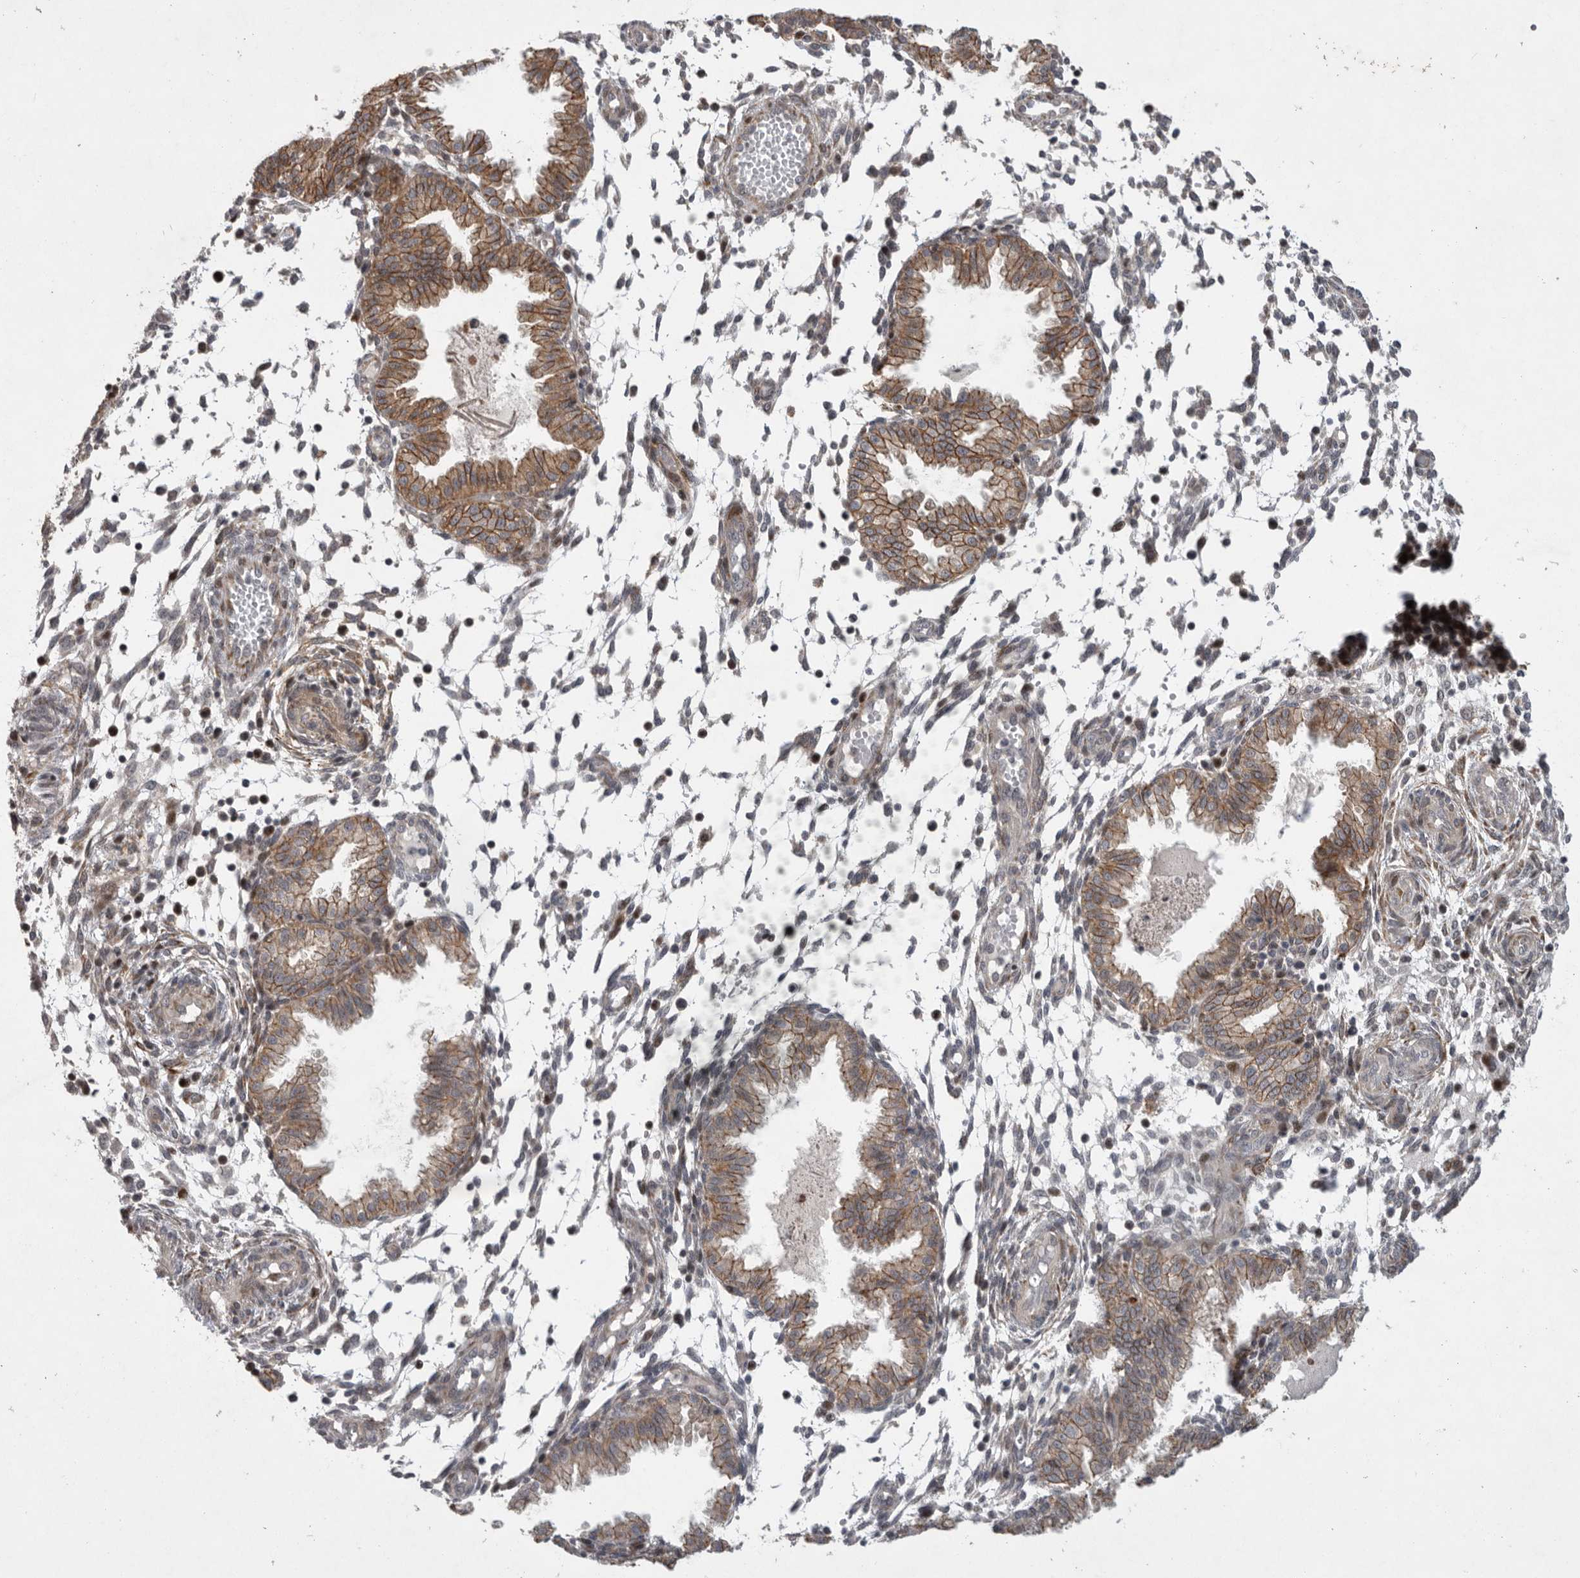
{"staining": {"intensity": "negative", "quantity": "none", "location": "none"}, "tissue": "endometrium", "cell_type": "Cells in endometrial stroma", "image_type": "normal", "snomed": [{"axis": "morphology", "description": "Normal tissue, NOS"}, {"axis": "topography", "description": "Endometrium"}], "caption": "A photomicrograph of endometrium stained for a protein demonstrates no brown staining in cells in endometrial stroma. (Stains: DAB IHC with hematoxylin counter stain, Microscopy: brightfield microscopy at high magnification).", "gene": "MPDZ", "patient": {"sex": "female", "age": 33}}